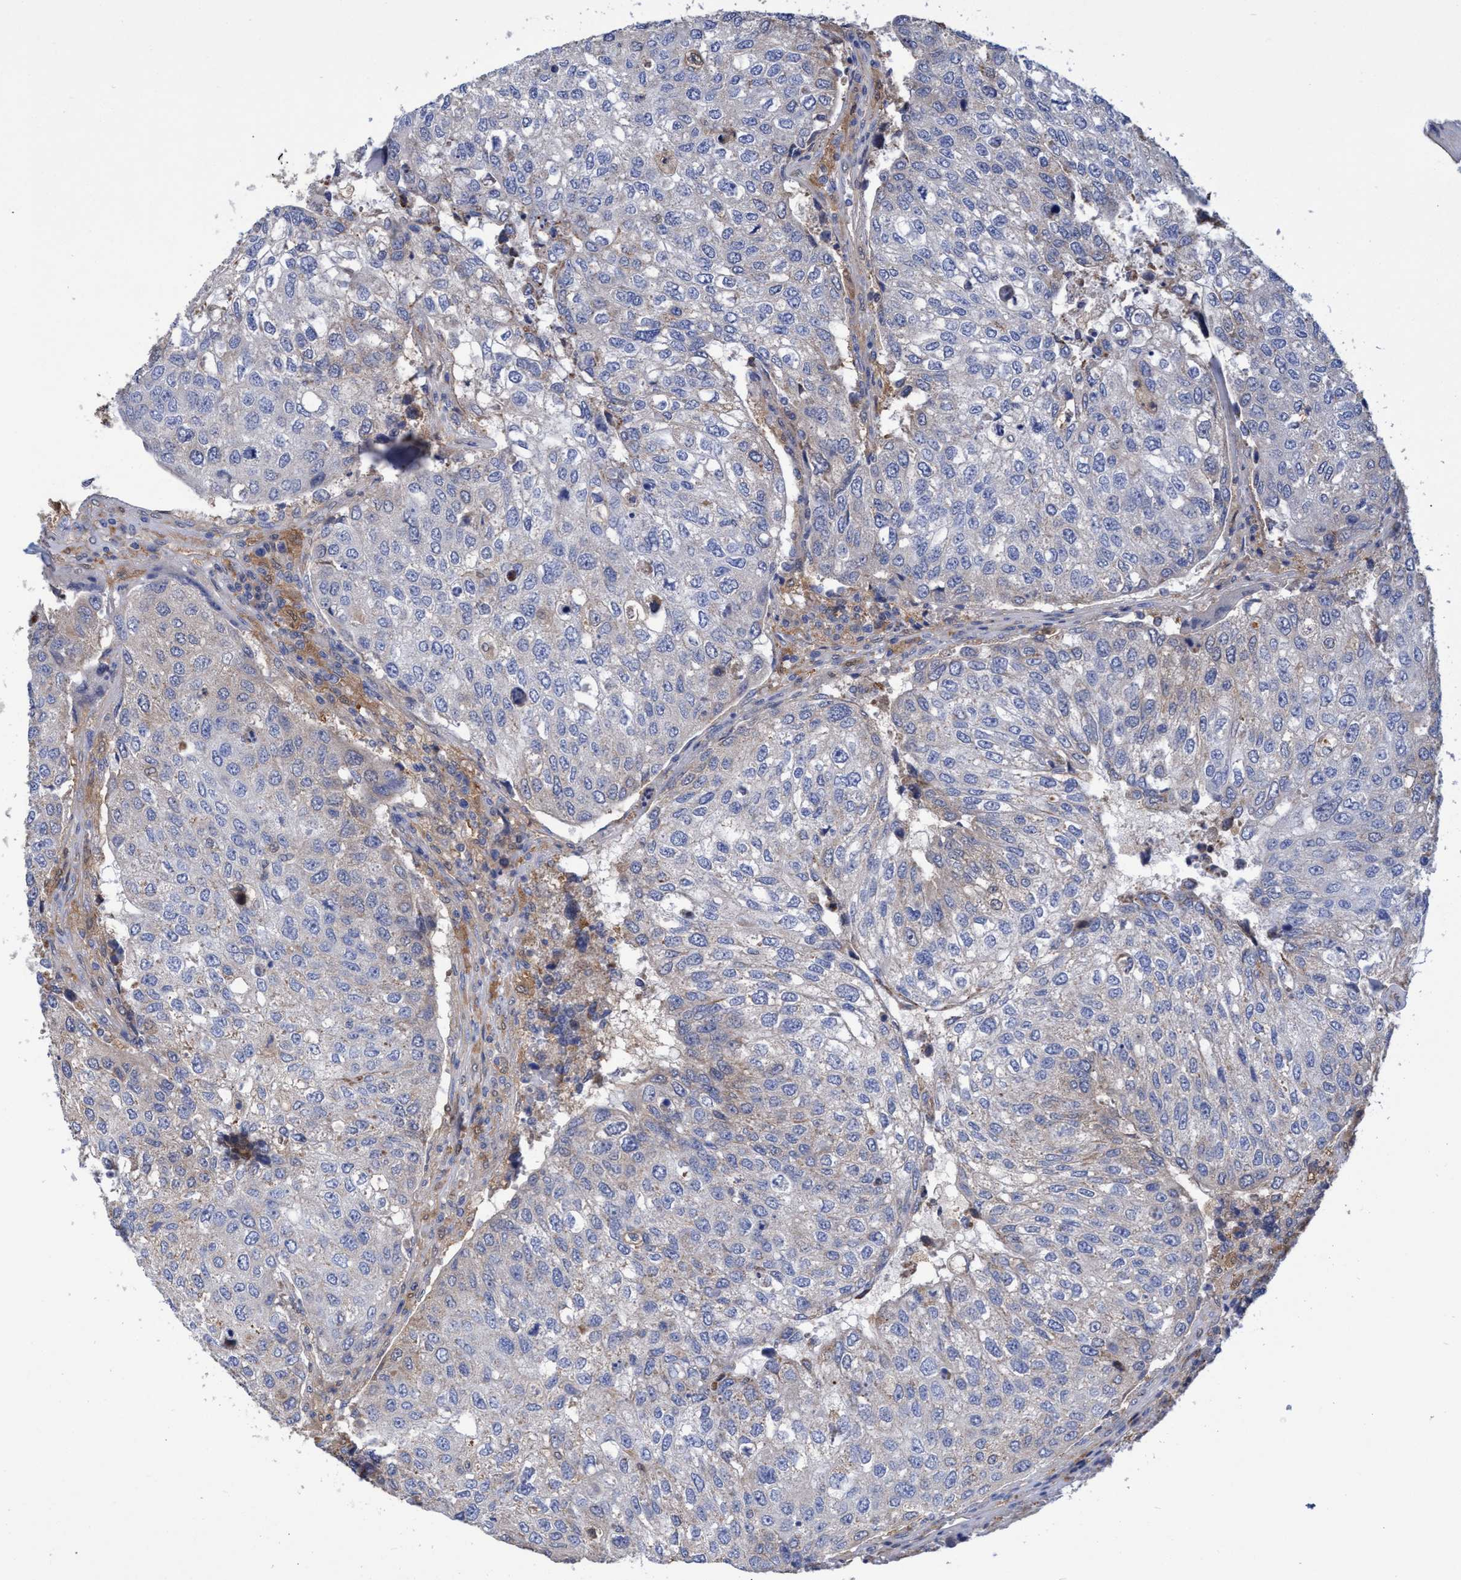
{"staining": {"intensity": "negative", "quantity": "none", "location": "none"}, "tissue": "urothelial cancer", "cell_type": "Tumor cells", "image_type": "cancer", "snomed": [{"axis": "morphology", "description": "Urothelial carcinoma, High grade"}, {"axis": "topography", "description": "Lymph node"}, {"axis": "topography", "description": "Urinary bladder"}], "caption": "The photomicrograph demonstrates no significant expression in tumor cells of urothelial cancer. (DAB immunohistochemistry, high magnification).", "gene": "PNPO", "patient": {"sex": "male", "age": 51}}